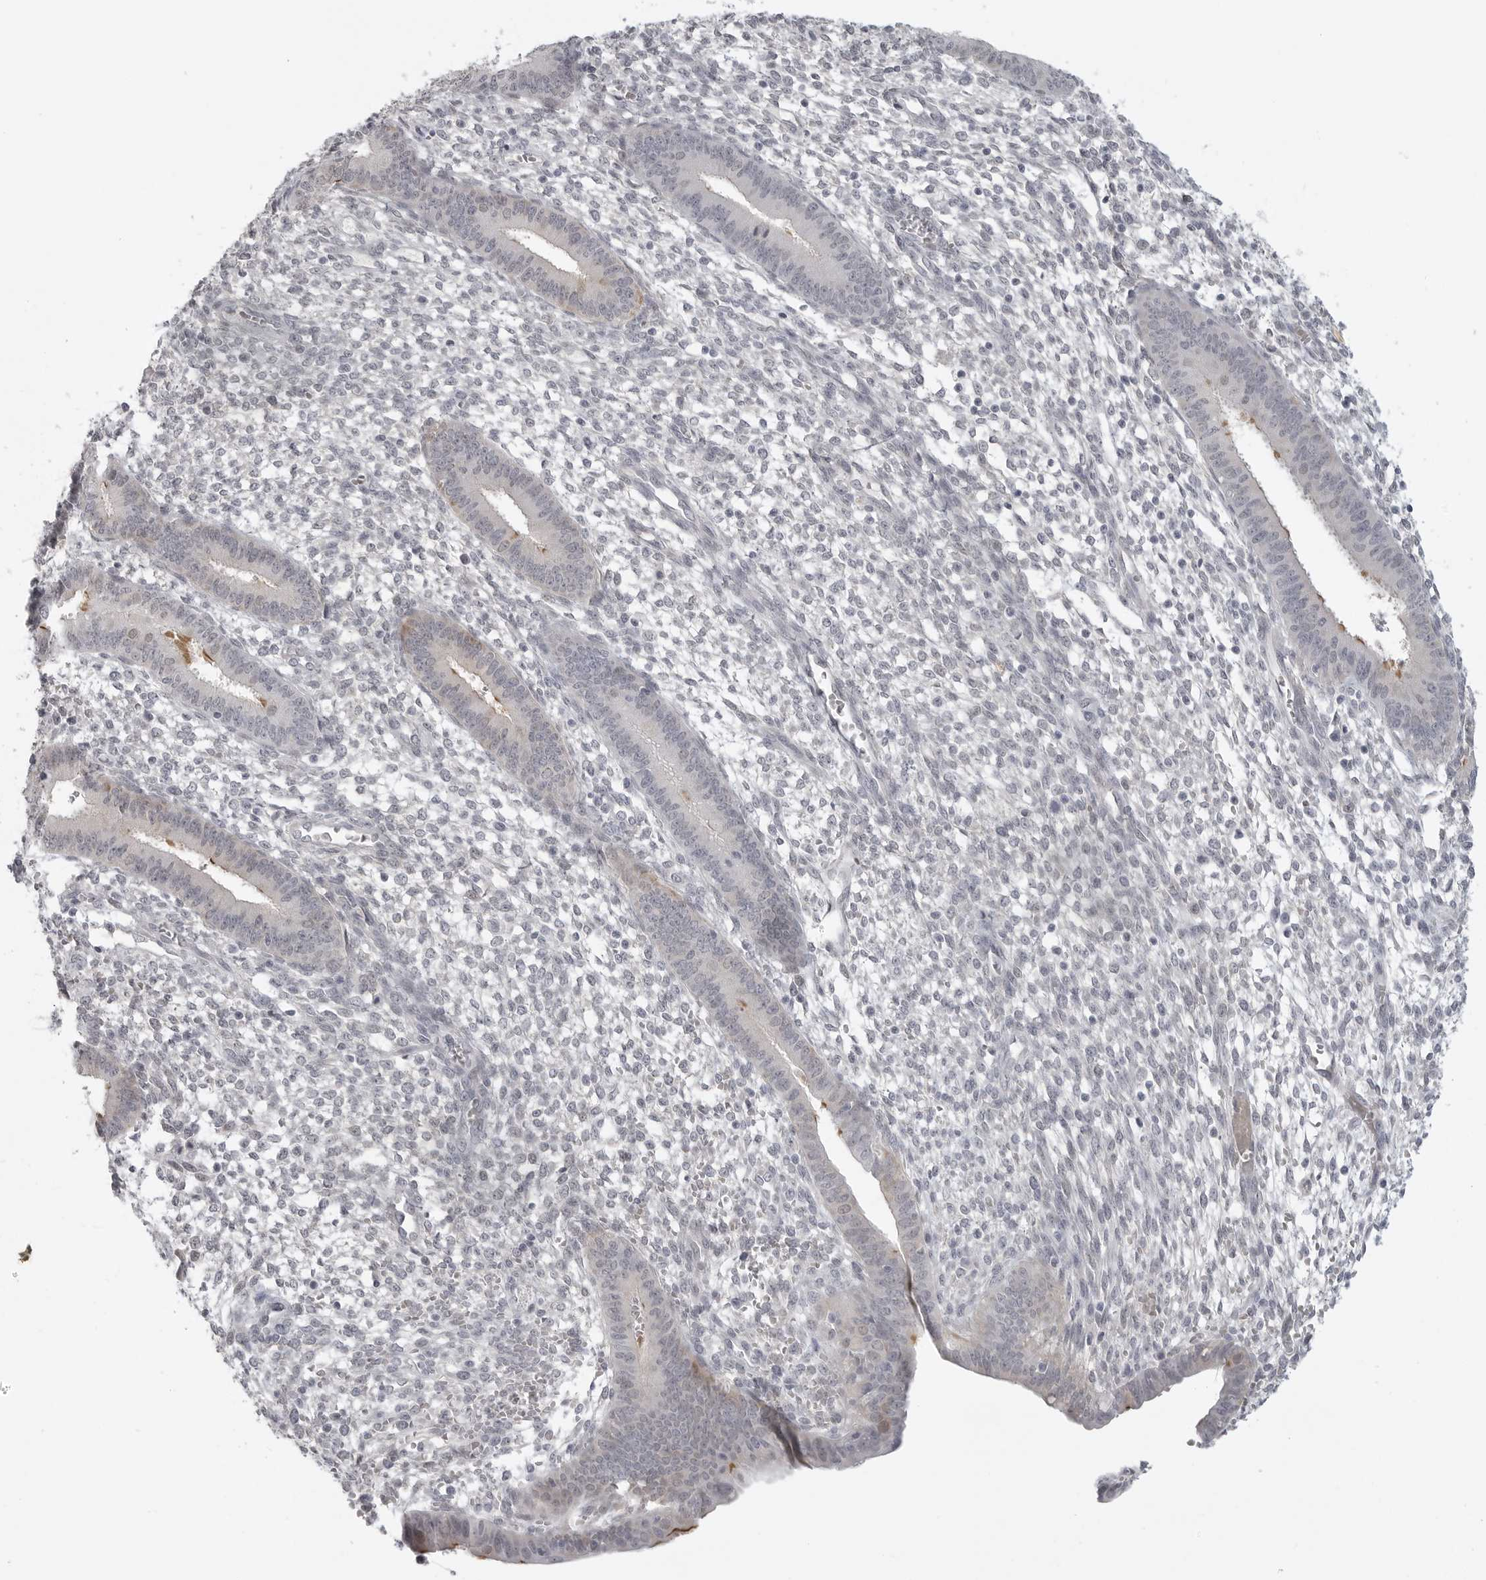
{"staining": {"intensity": "negative", "quantity": "none", "location": "none"}, "tissue": "endometrium", "cell_type": "Cells in endometrial stroma", "image_type": "normal", "snomed": [{"axis": "morphology", "description": "Normal tissue, NOS"}, {"axis": "topography", "description": "Endometrium"}], "caption": "Cells in endometrial stroma are negative for brown protein staining in benign endometrium. Nuclei are stained in blue.", "gene": "TCTN3", "patient": {"sex": "female", "age": 46}}